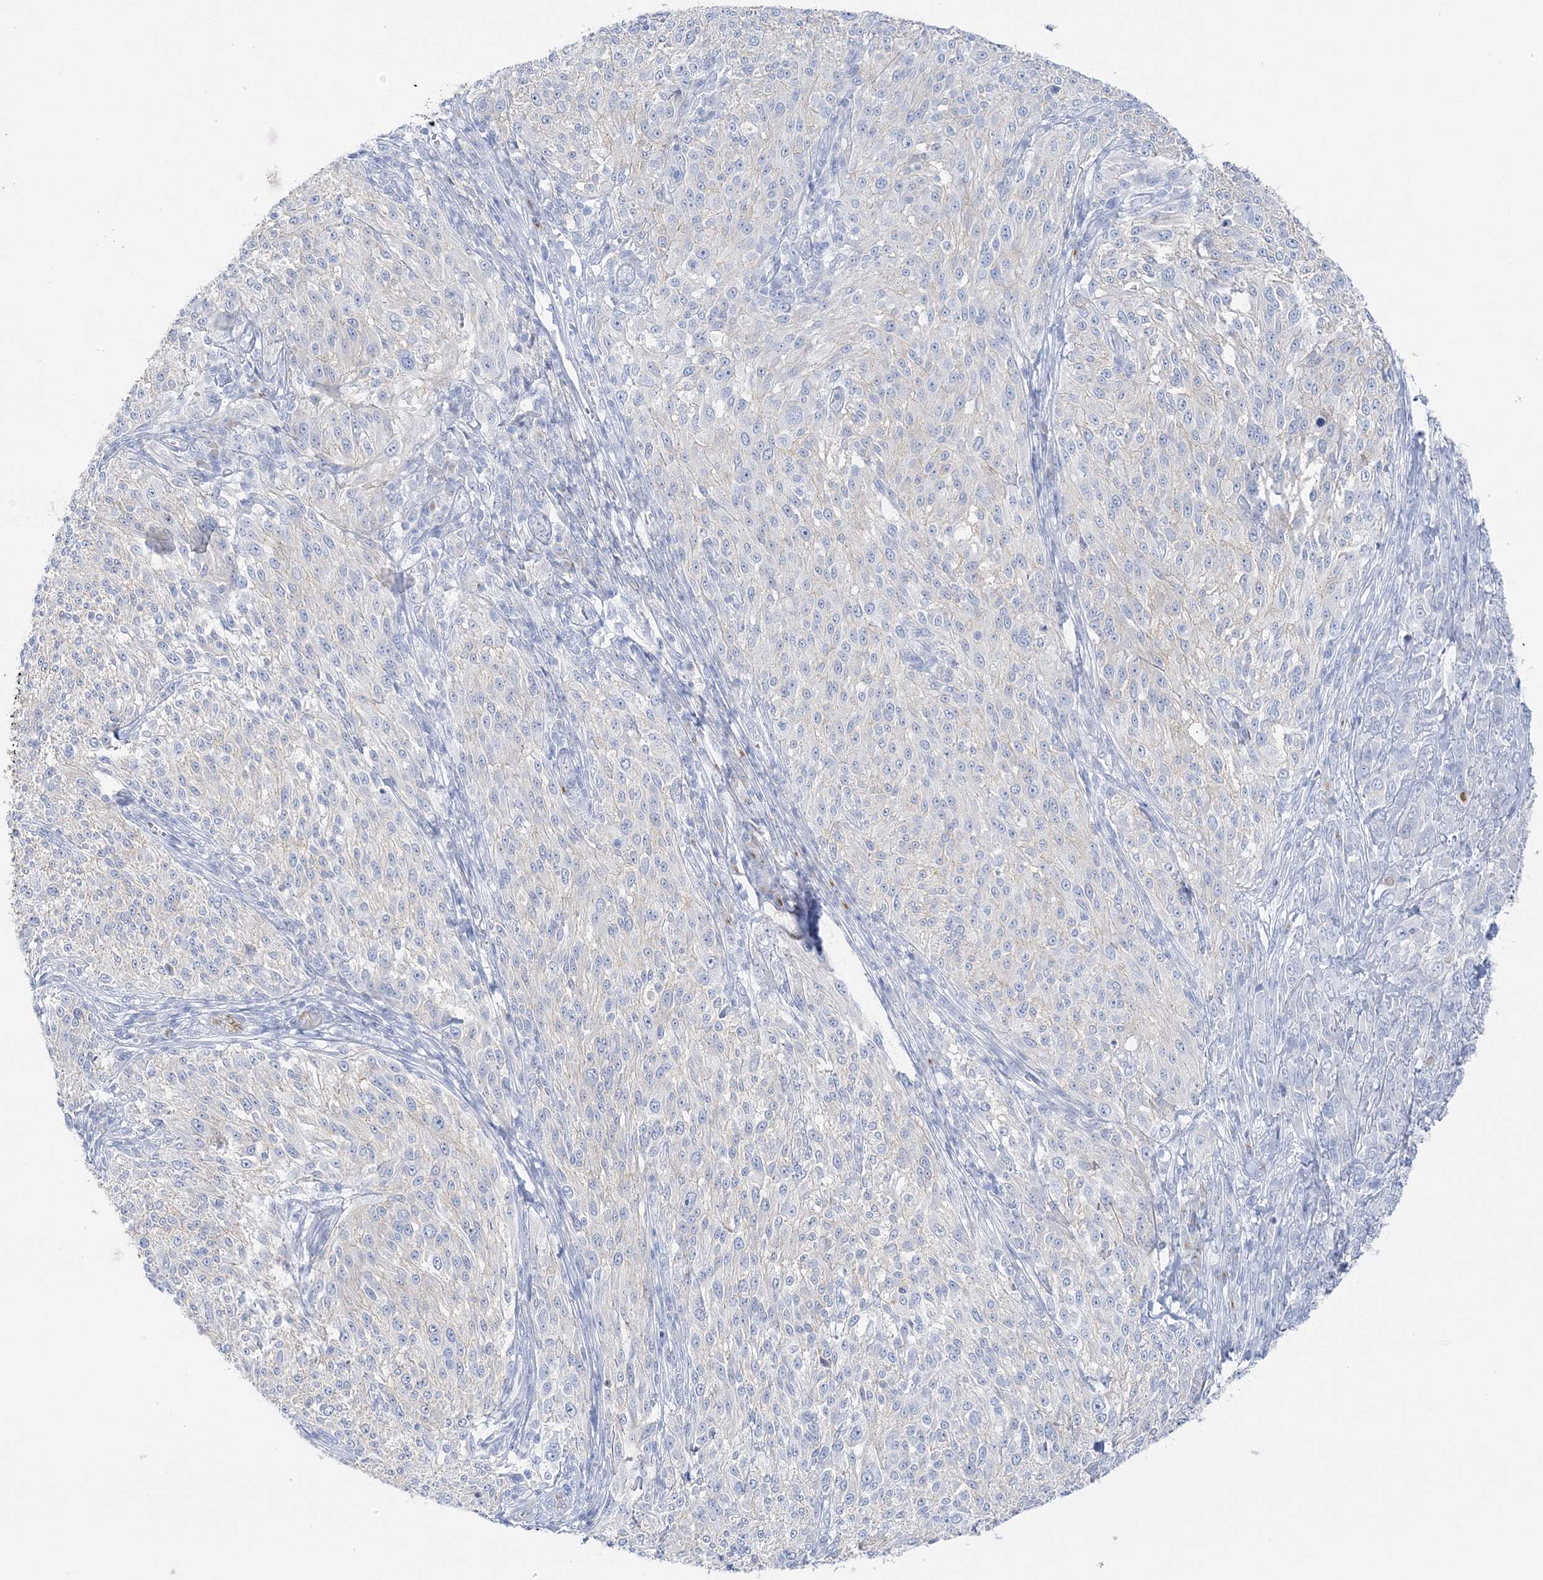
{"staining": {"intensity": "negative", "quantity": "none", "location": "none"}, "tissue": "melanoma", "cell_type": "Tumor cells", "image_type": "cancer", "snomed": [{"axis": "morphology", "description": "Malignant melanoma, NOS"}, {"axis": "topography", "description": "Skin of trunk"}], "caption": "Tumor cells are negative for protein expression in human malignant melanoma. Nuclei are stained in blue.", "gene": "SLC5A6", "patient": {"sex": "male", "age": 71}}